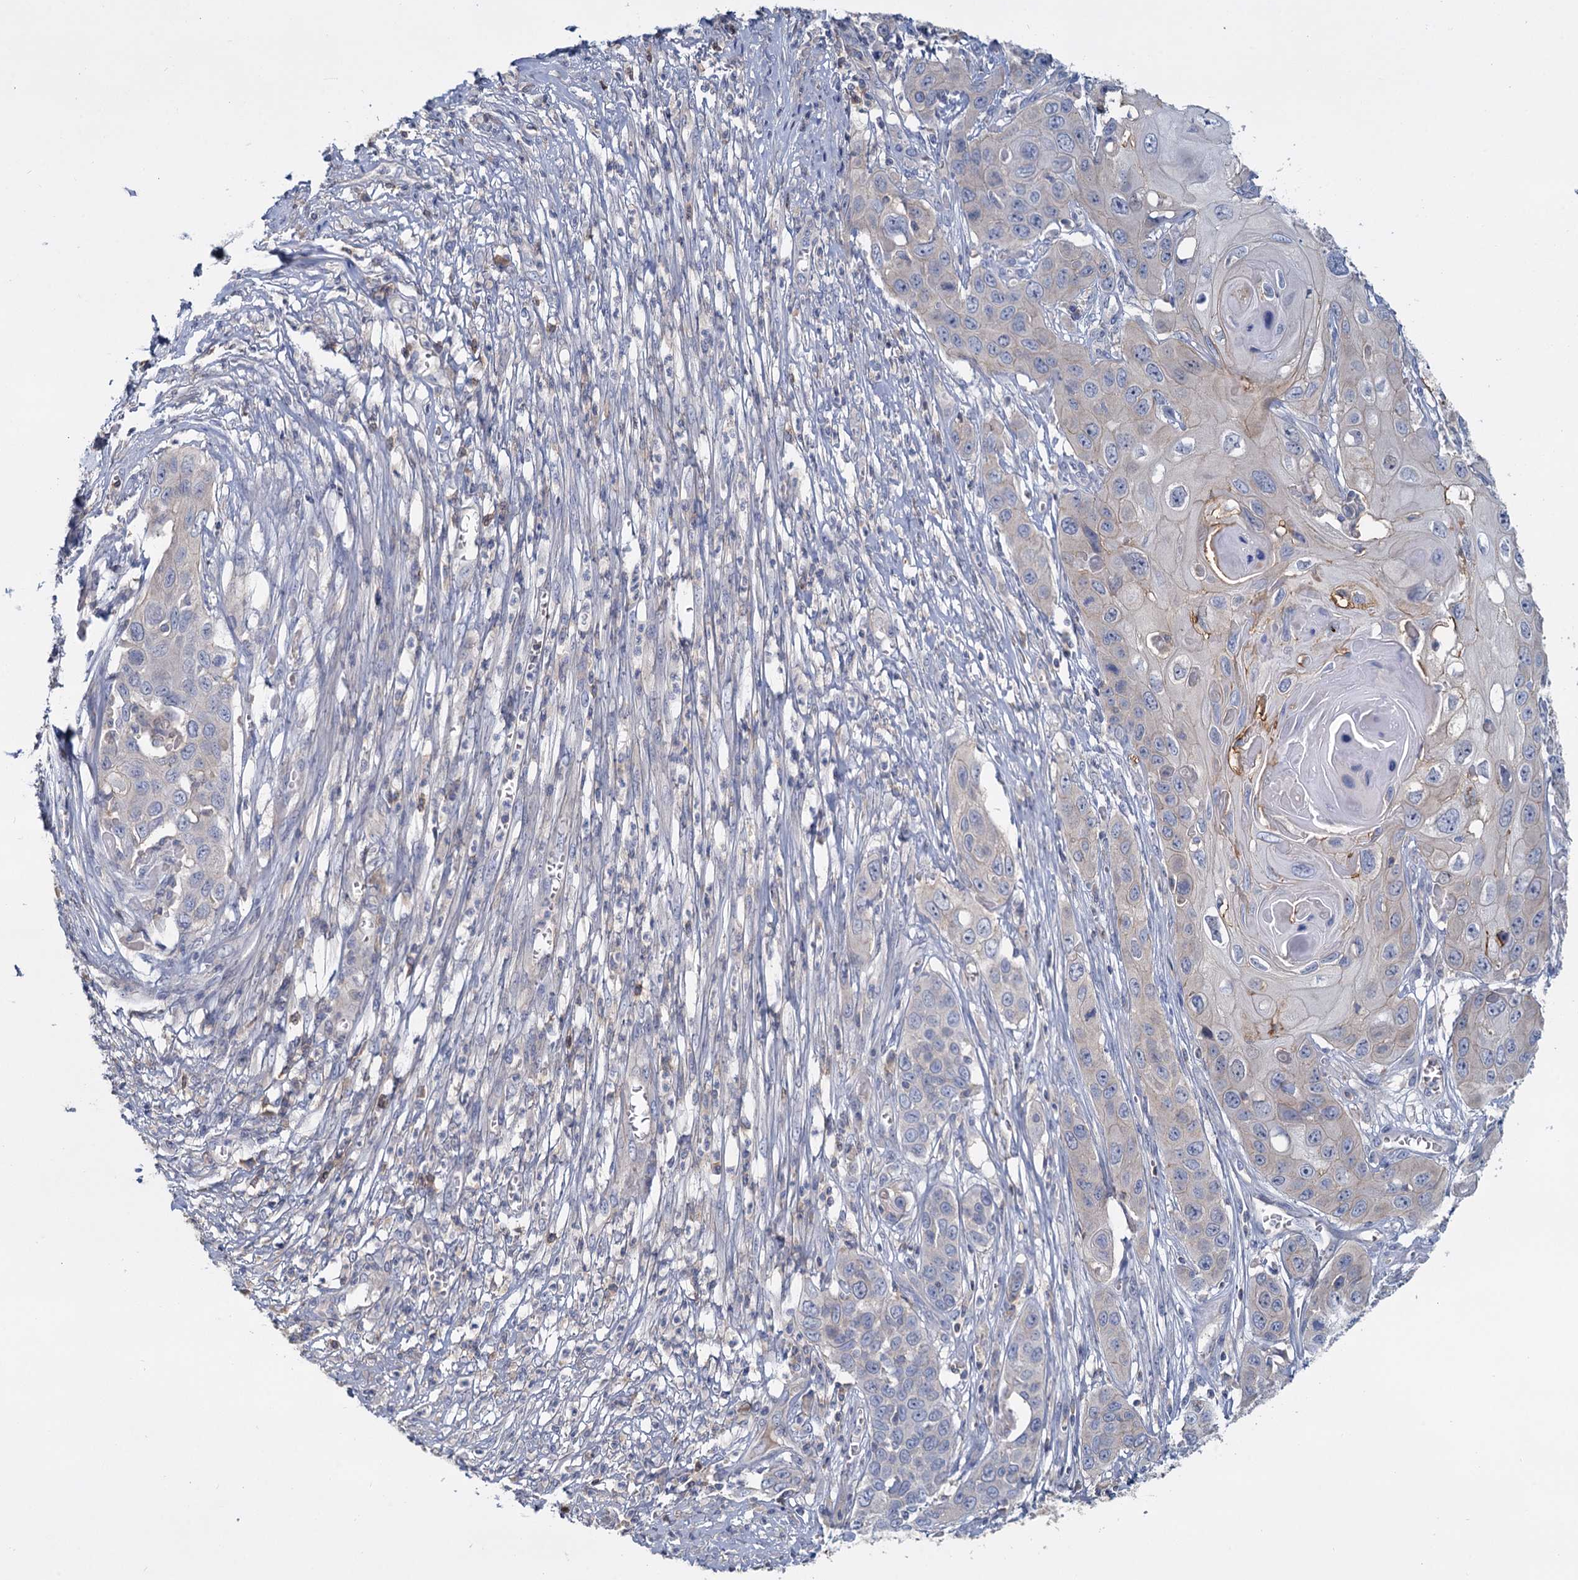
{"staining": {"intensity": "negative", "quantity": "none", "location": "none"}, "tissue": "skin cancer", "cell_type": "Tumor cells", "image_type": "cancer", "snomed": [{"axis": "morphology", "description": "Squamous cell carcinoma, NOS"}, {"axis": "topography", "description": "Skin"}], "caption": "High magnification brightfield microscopy of skin cancer stained with DAB (3,3'-diaminobenzidine) (brown) and counterstained with hematoxylin (blue): tumor cells show no significant positivity.", "gene": "ACSM3", "patient": {"sex": "male", "age": 55}}